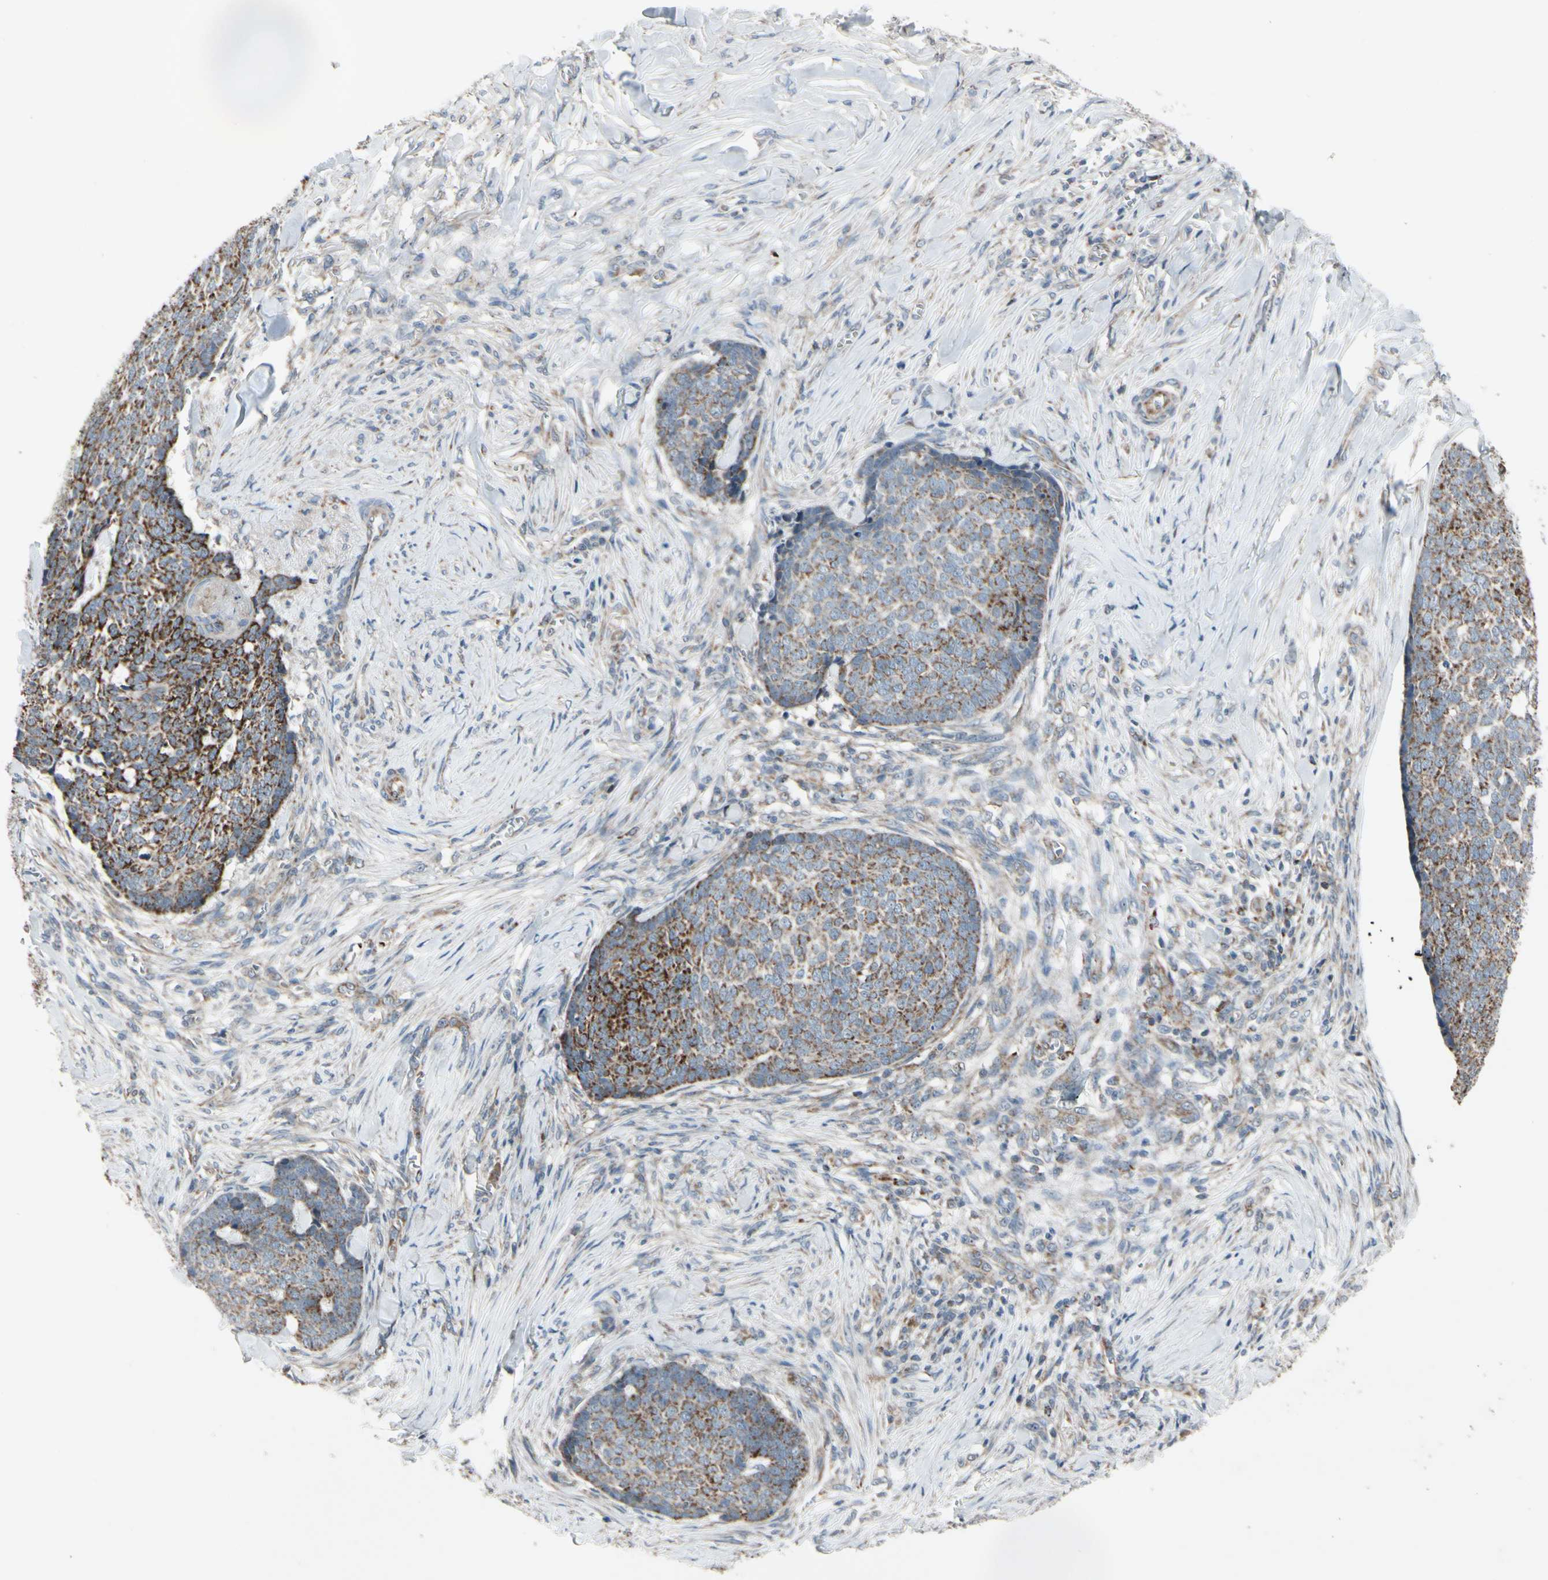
{"staining": {"intensity": "moderate", "quantity": ">75%", "location": "cytoplasmic/membranous"}, "tissue": "skin cancer", "cell_type": "Tumor cells", "image_type": "cancer", "snomed": [{"axis": "morphology", "description": "Basal cell carcinoma"}, {"axis": "topography", "description": "Skin"}], "caption": "This is a micrograph of IHC staining of skin cancer (basal cell carcinoma), which shows moderate staining in the cytoplasmic/membranous of tumor cells.", "gene": "CPT1A", "patient": {"sex": "male", "age": 84}}